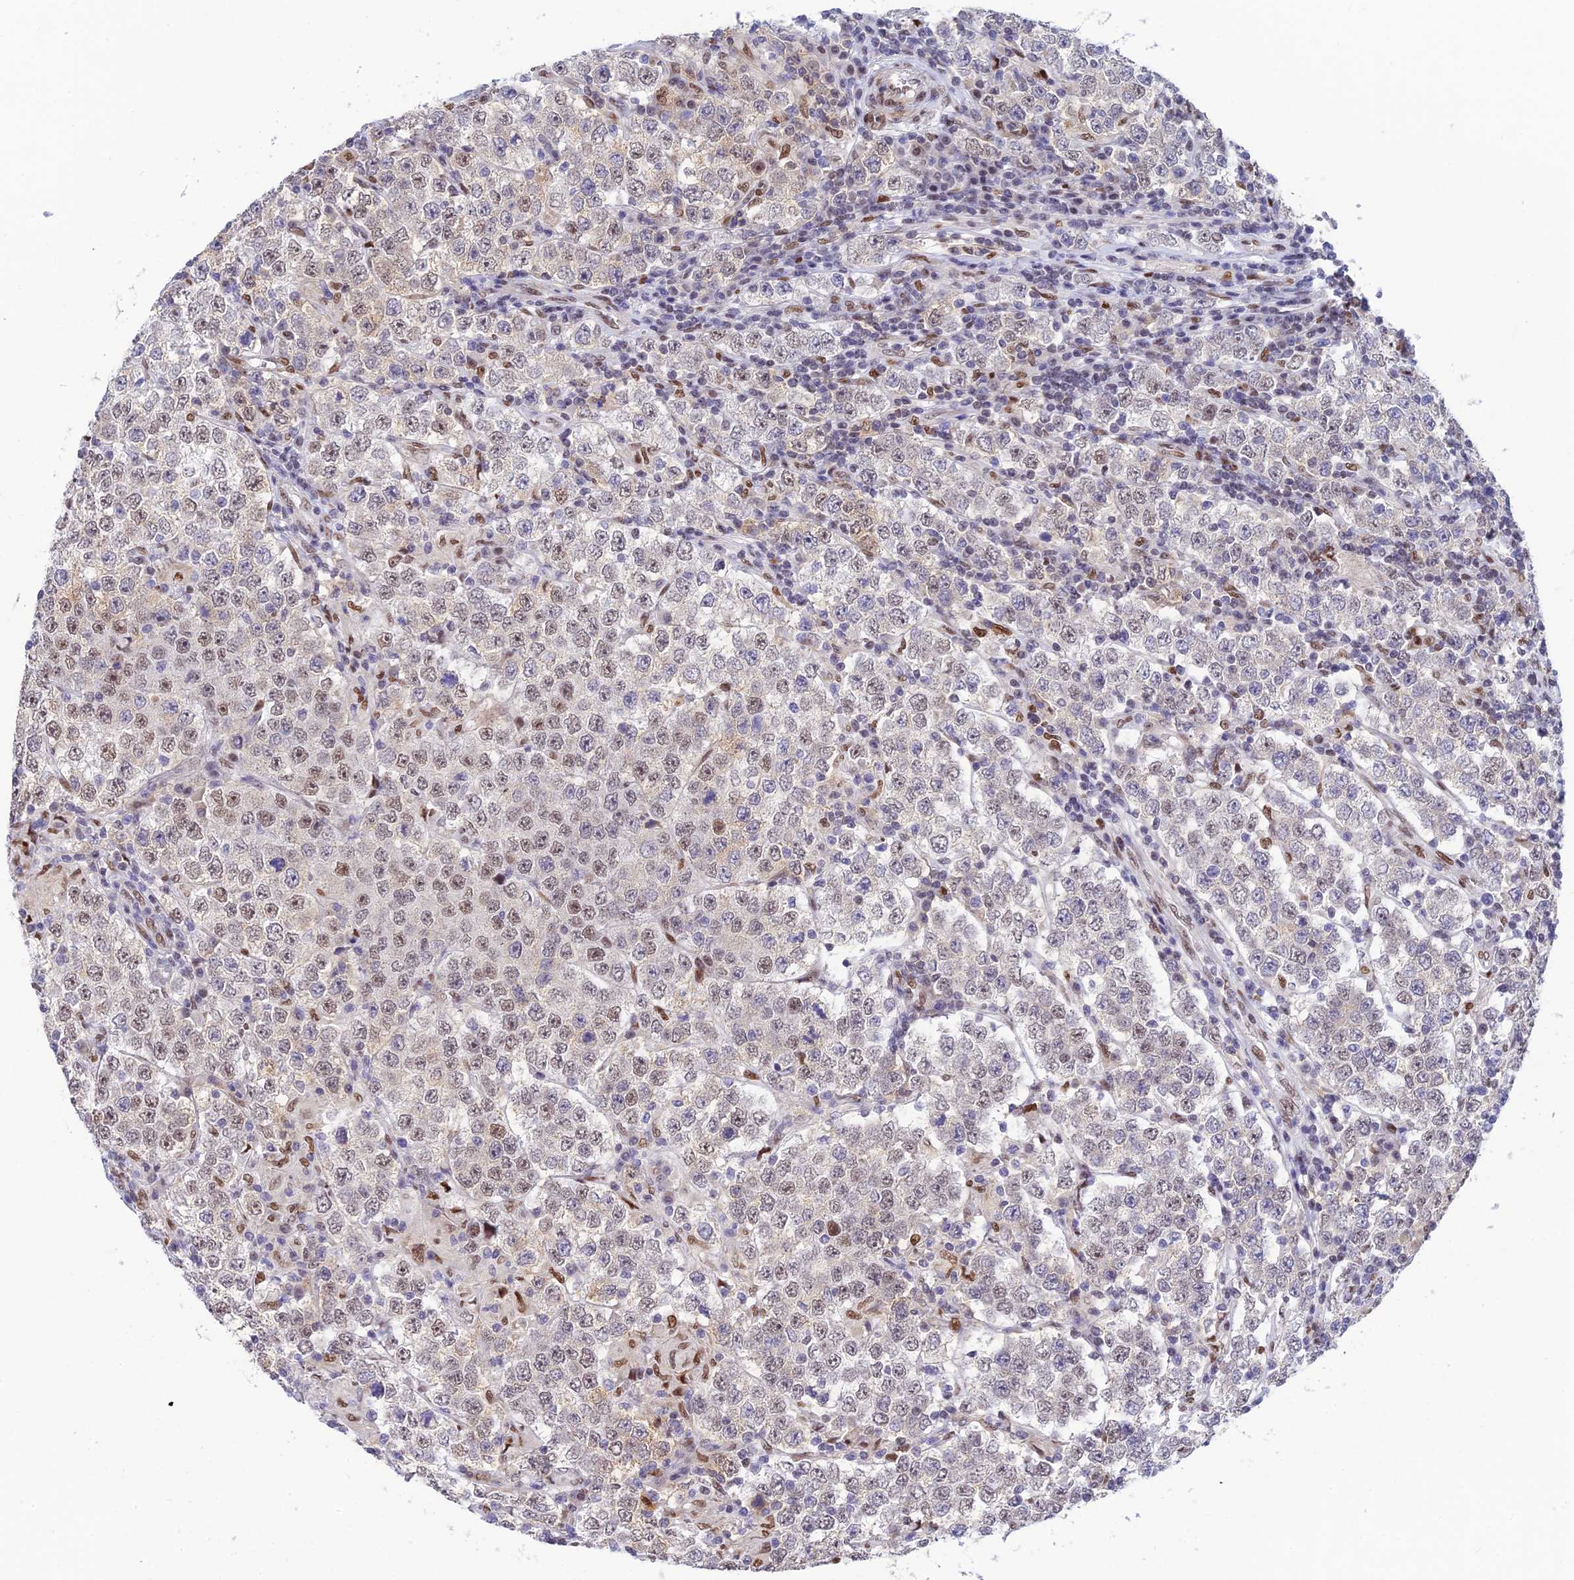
{"staining": {"intensity": "moderate", "quantity": "<25%", "location": "nuclear"}, "tissue": "testis cancer", "cell_type": "Tumor cells", "image_type": "cancer", "snomed": [{"axis": "morphology", "description": "Normal tissue, NOS"}, {"axis": "morphology", "description": "Urothelial carcinoma, High grade"}, {"axis": "morphology", "description": "Seminoma, NOS"}, {"axis": "morphology", "description": "Carcinoma, Embryonal, NOS"}, {"axis": "topography", "description": "Urinary bladder"}, {"axis": "topography", "description": "Testis"}], "caption": "Protein positivity by IHC reveals moderate nuclear staining in about <25% of tumor cells in seminoma (testis). Using DAB (3,3'-diaminobenzidine) (brown) and hematoxylin (blue) stains, captured at high magnification using brightfield microscopy.", "gene": "CLK4", "patient": {"sex": "male", "age": 41}}